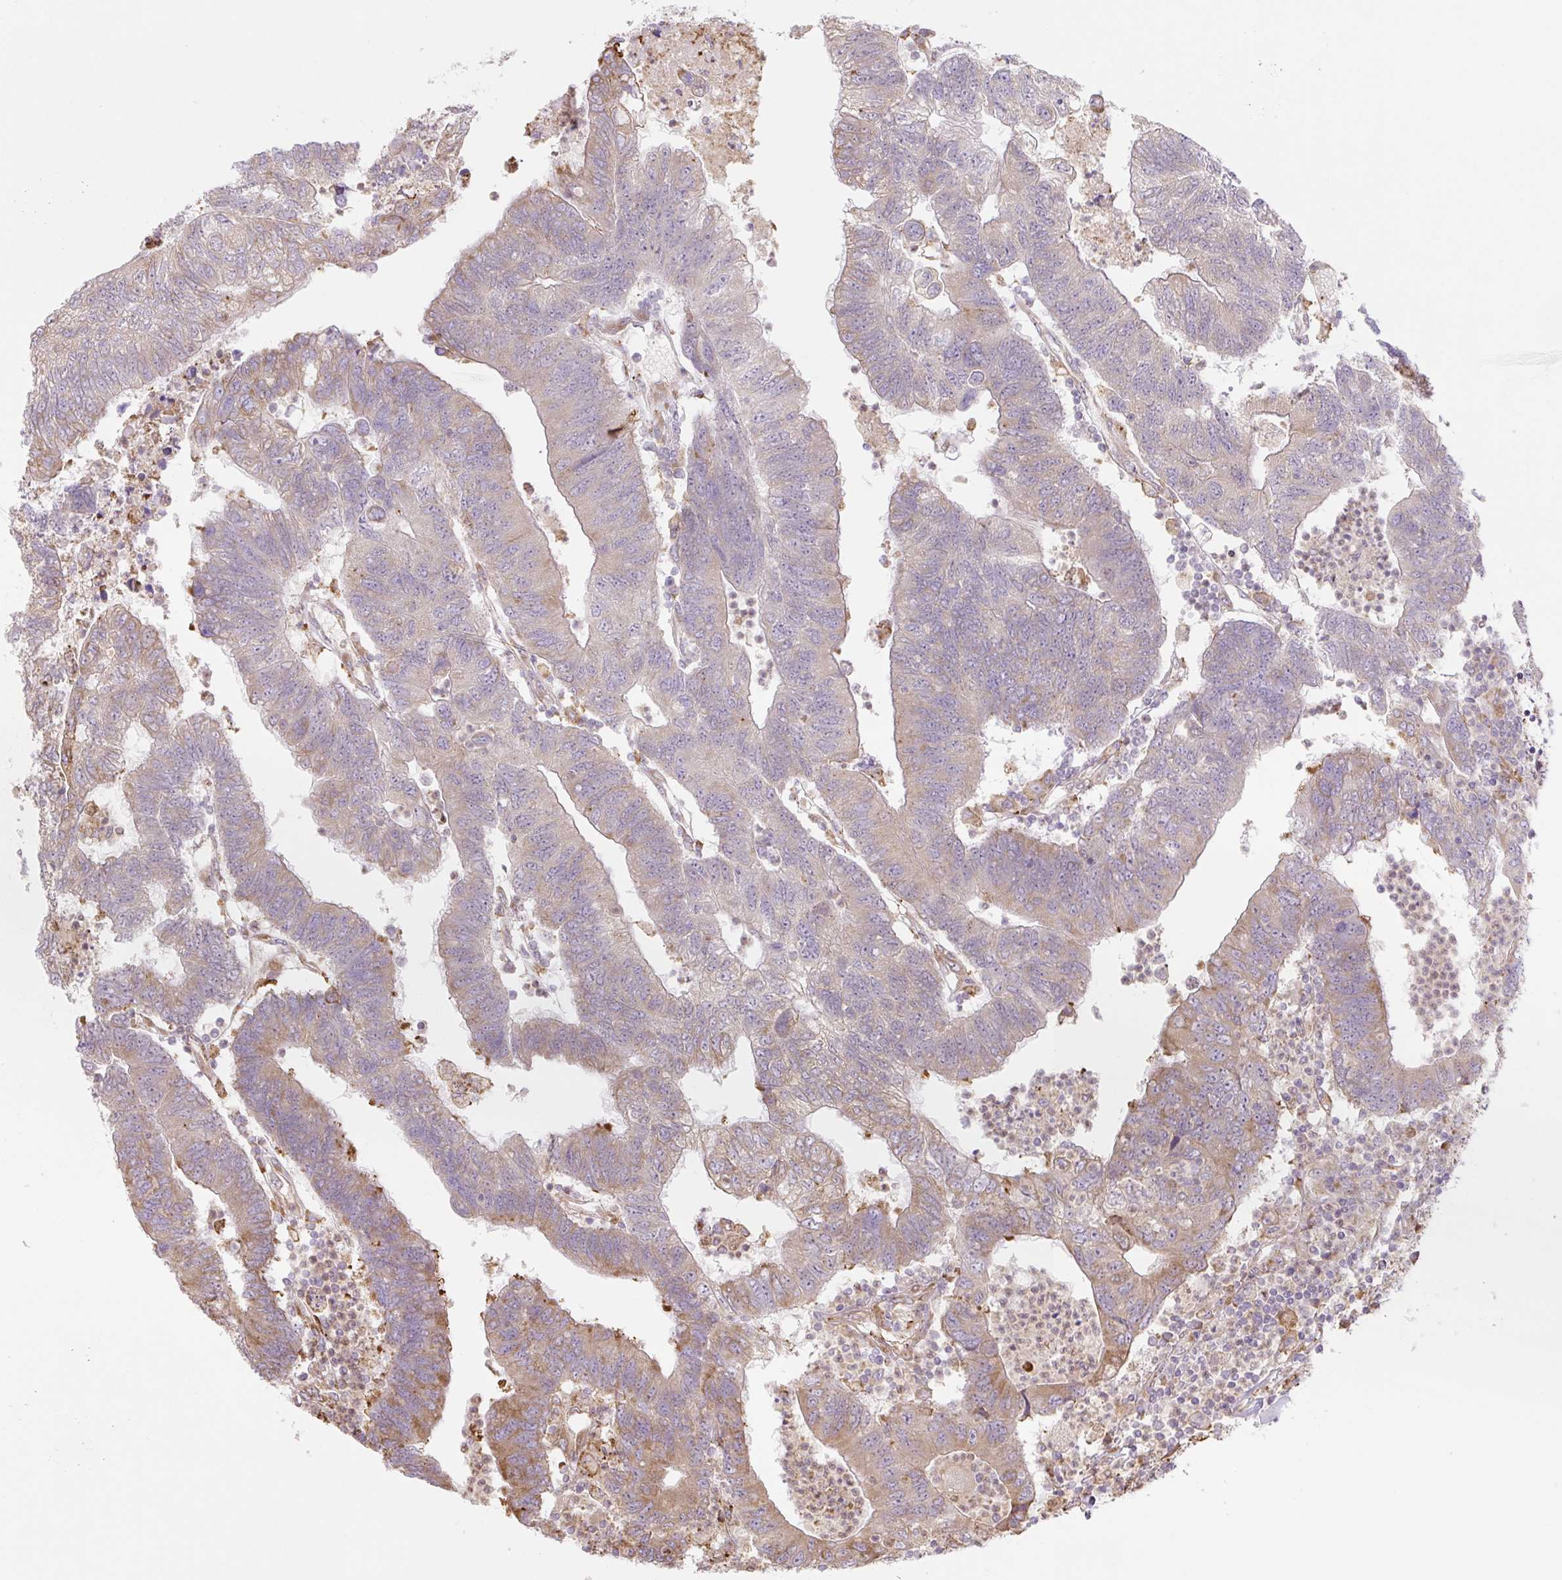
{"staining": {"intensity": "moderate", "quantity": "<25%", "location": "cytoplasmic/membranous"}, "tissue": "colorectal cancer", "cell_type": "Tumor cells", "image_type": "cancer", "snomed": [{"axis": "morphology", "description": "Adenocarcinoma, NOS"}, {"axis": "topography", "description": "Colon"}], "caption": "An immunohistochemistry micrograph of tumor tissue is shown. Protein staining in brown shows moderate cytoplasmic/membranous positivity in colorectal cancer within tumor cells. The staining was performed using DAB to visualize the protein expression in brown, while the nuclei were stained in blue with hematoxylin (Magnification: 20x).", "gene": "RASA1", "patient": {"sex": "female", "age": 48}}